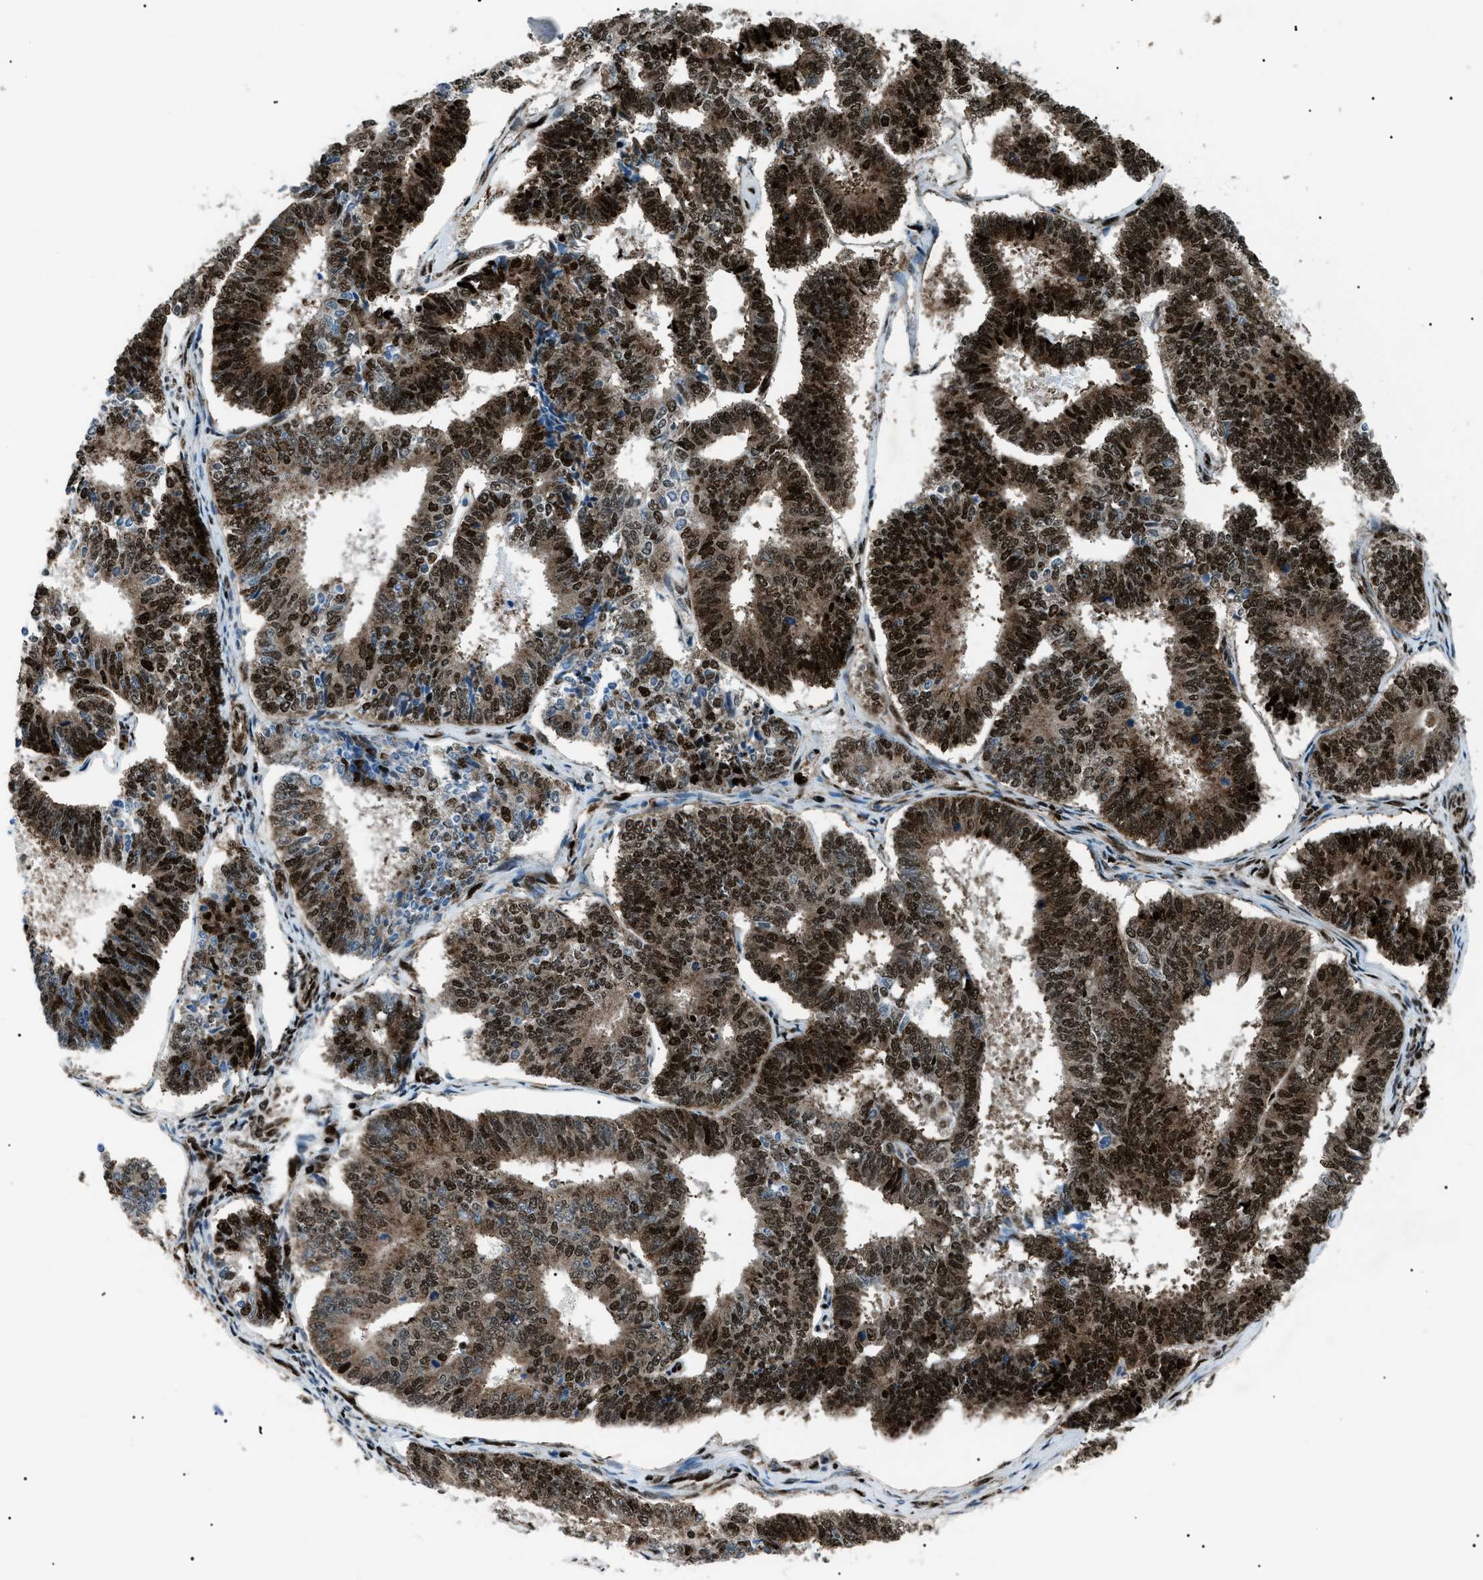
{"staining": {"intensity": "strong", "quantity": ">75%", "location": "nuclear"}, "tissue": "endometrial cancer", "cell_type": "Tumor cells", "image_type": "cancer", "snomed": [{"axis": "morphology", "description": "Adenocarcinoma, NOS"}, {"axis": "topography", "description": "Endometrium"}], "caption": "Brown immunohistochemical staining in human endometrial adenocarcinoma shows strong nuclear staining in approximately >75% of tumor cells. (brown staining indicates protein expression, while blue staining denotes nuclei).", "gene": "HNRNPK", "patient": {"sex": "female", "age": 70}}